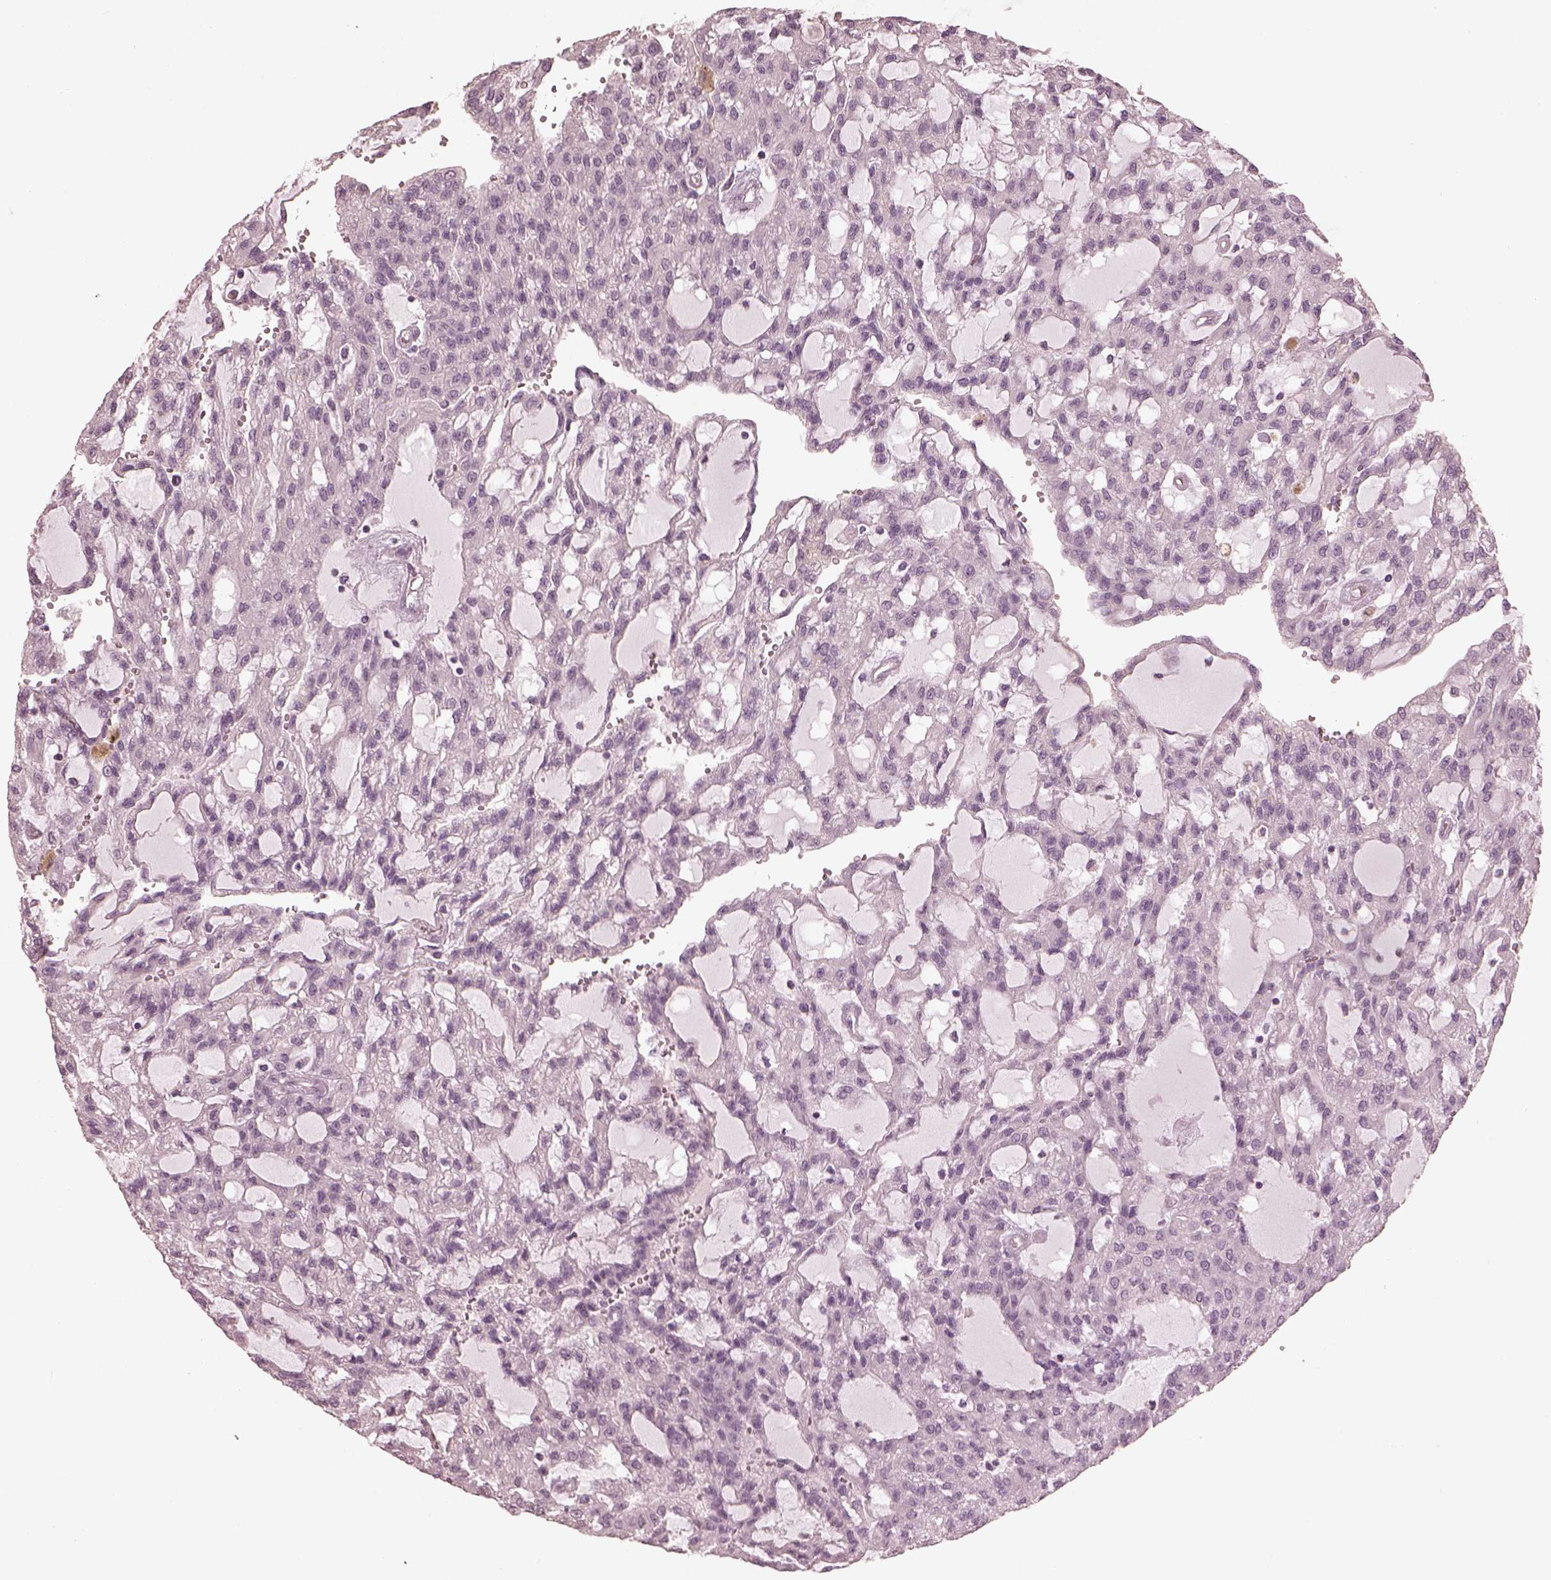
{"staining": {"intensity": "negative", "quantity": "none", "location": "none"}, "tissue": "renal cancer", "cell_type": "Tumor cells", "image_type": "cancer", "snomed": [{"axis": "morphology", "description": "Adenocarcinoma, NOS"}, {"axis": "topography", "description": "Kidney"}], "caption": "Histopathology image shows no protein positivity in tumor cells of renal cancer (adenocarcinoma) tissue.", "gene": "OPTC", "patient": {"sex": "male", "age": 63}}